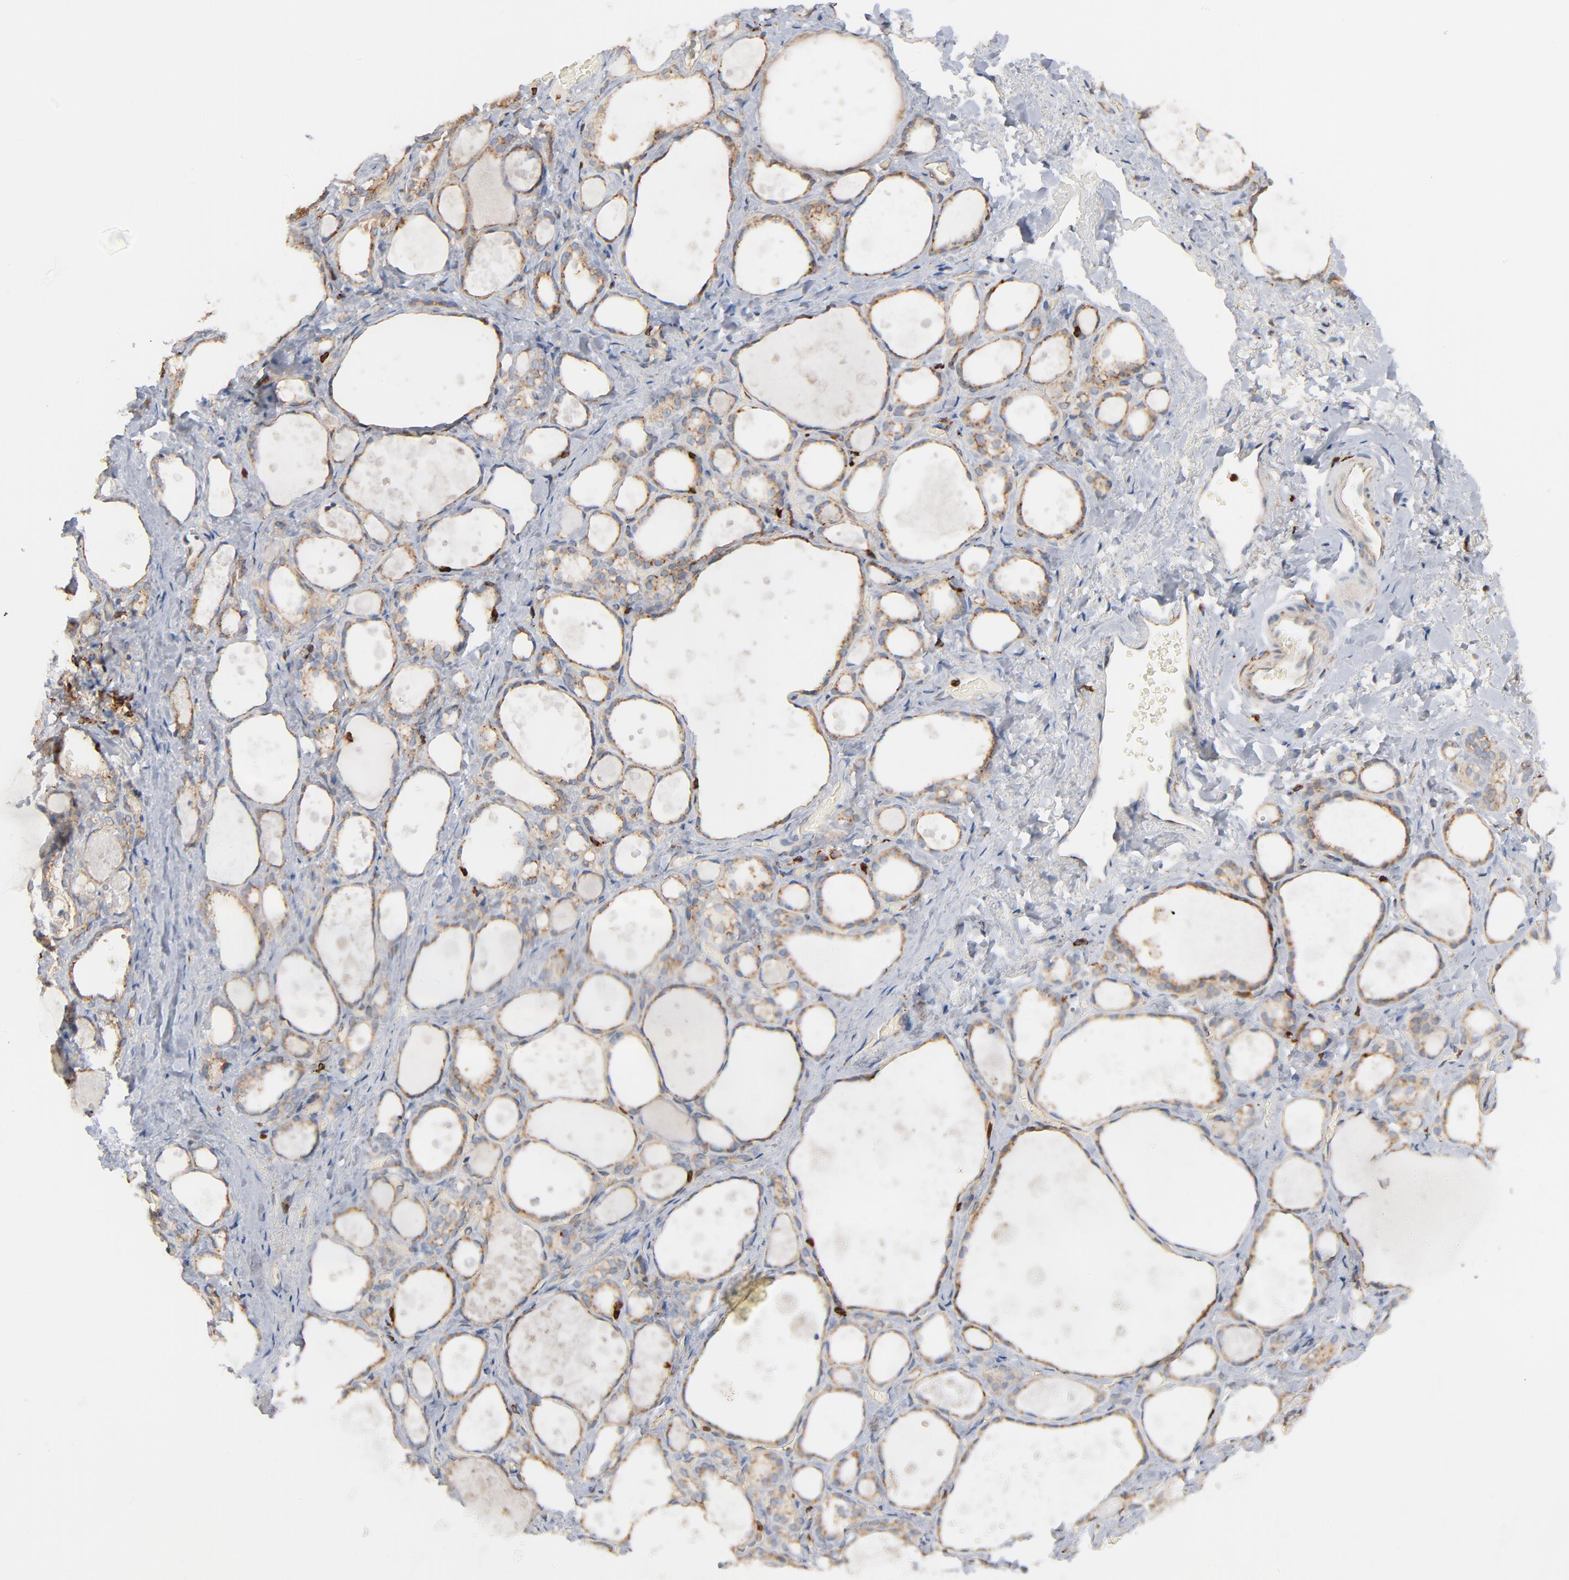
{"staining": {"intensity": "moderate", "quantity": ">75%", "location": "cytoplasmic/membranous"}, "tissue": "thyroid gland", "cell_type": "Glandular cells", "image_type": "normal", "snomed": [{"axis": "morphology", "description": "Normal tissue, NOS"}, {"axis": "topography", "description": "Thyroid gland"}], "caption": "This micrograph demonstrates normal thyroid gland stained with IHC to label a protein in brown. The cytoplasmic/membranous of glandular cells show moderate positivity for the protein. Nuclei are counter-stained blue.", "gene": "SH3KBP1", "patient": {"sex": "female", "age": 75}}